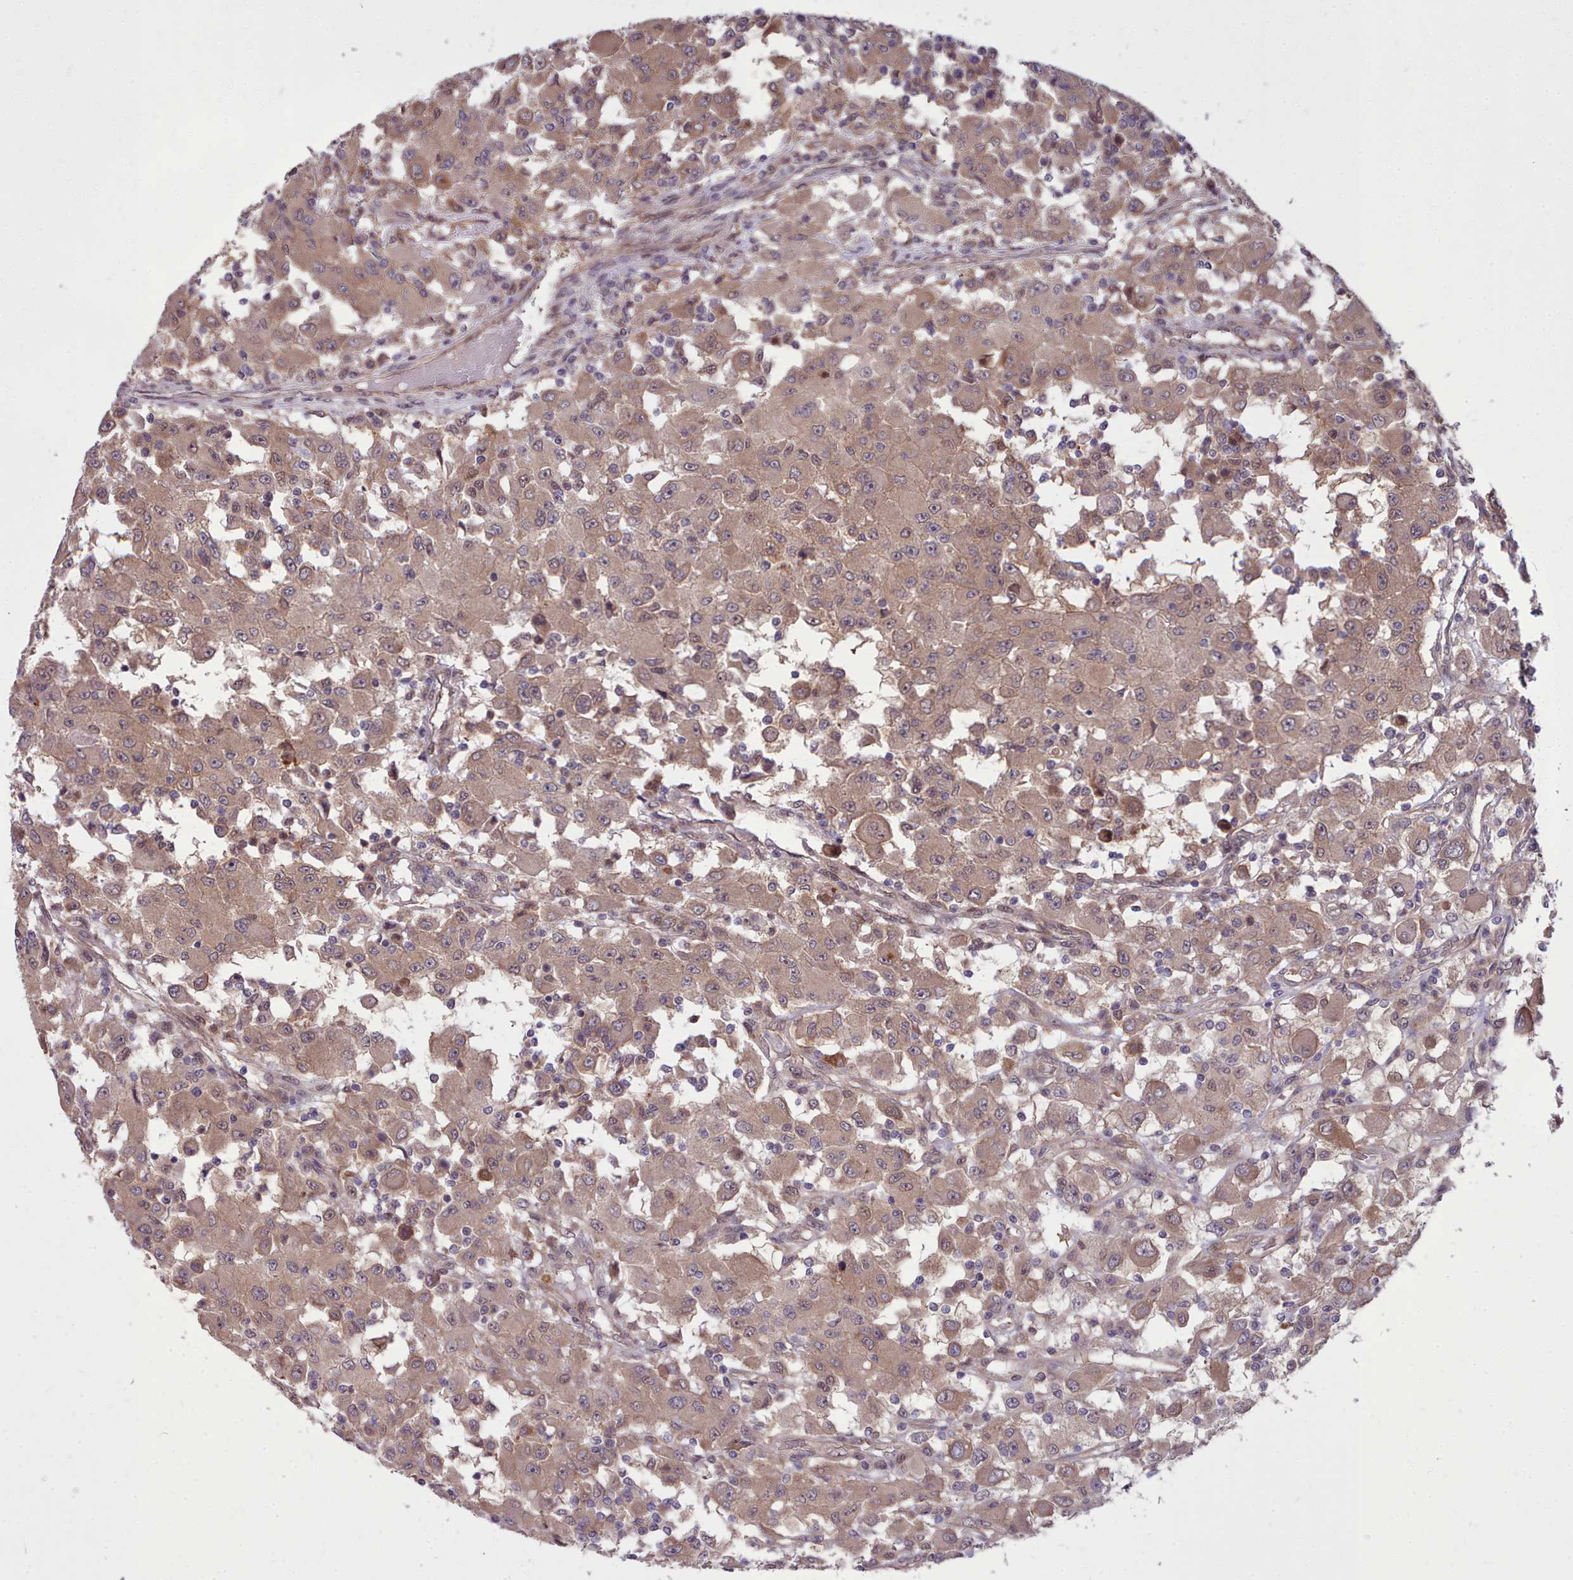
{"staining": {"intensity": "moderate", "quantity": ">75%", "location": "cytoplasmic/membranous"}, "tissue": "renal cancer", "cell_type": "Tumor cells", "image_type": "cancer", "snomed": [{"axis": "morphology", "description": "Adenocarcinoma, NOS"}, {"axis": "topography", "description": "Kidney"}], "caption": "Immunohistochemical staining of renal cancer (adenocarcinoma) exhibits moderate cytoplasmic/membranous protein positivity in about >75% of tumor cells. The protein of interest is stained brown, and the nuclei are stained in blue (DAB IHC with brightfield microscopy, high magnification).", "gene": "AHCY", "patient": {"sex": "female", "age": 67}}